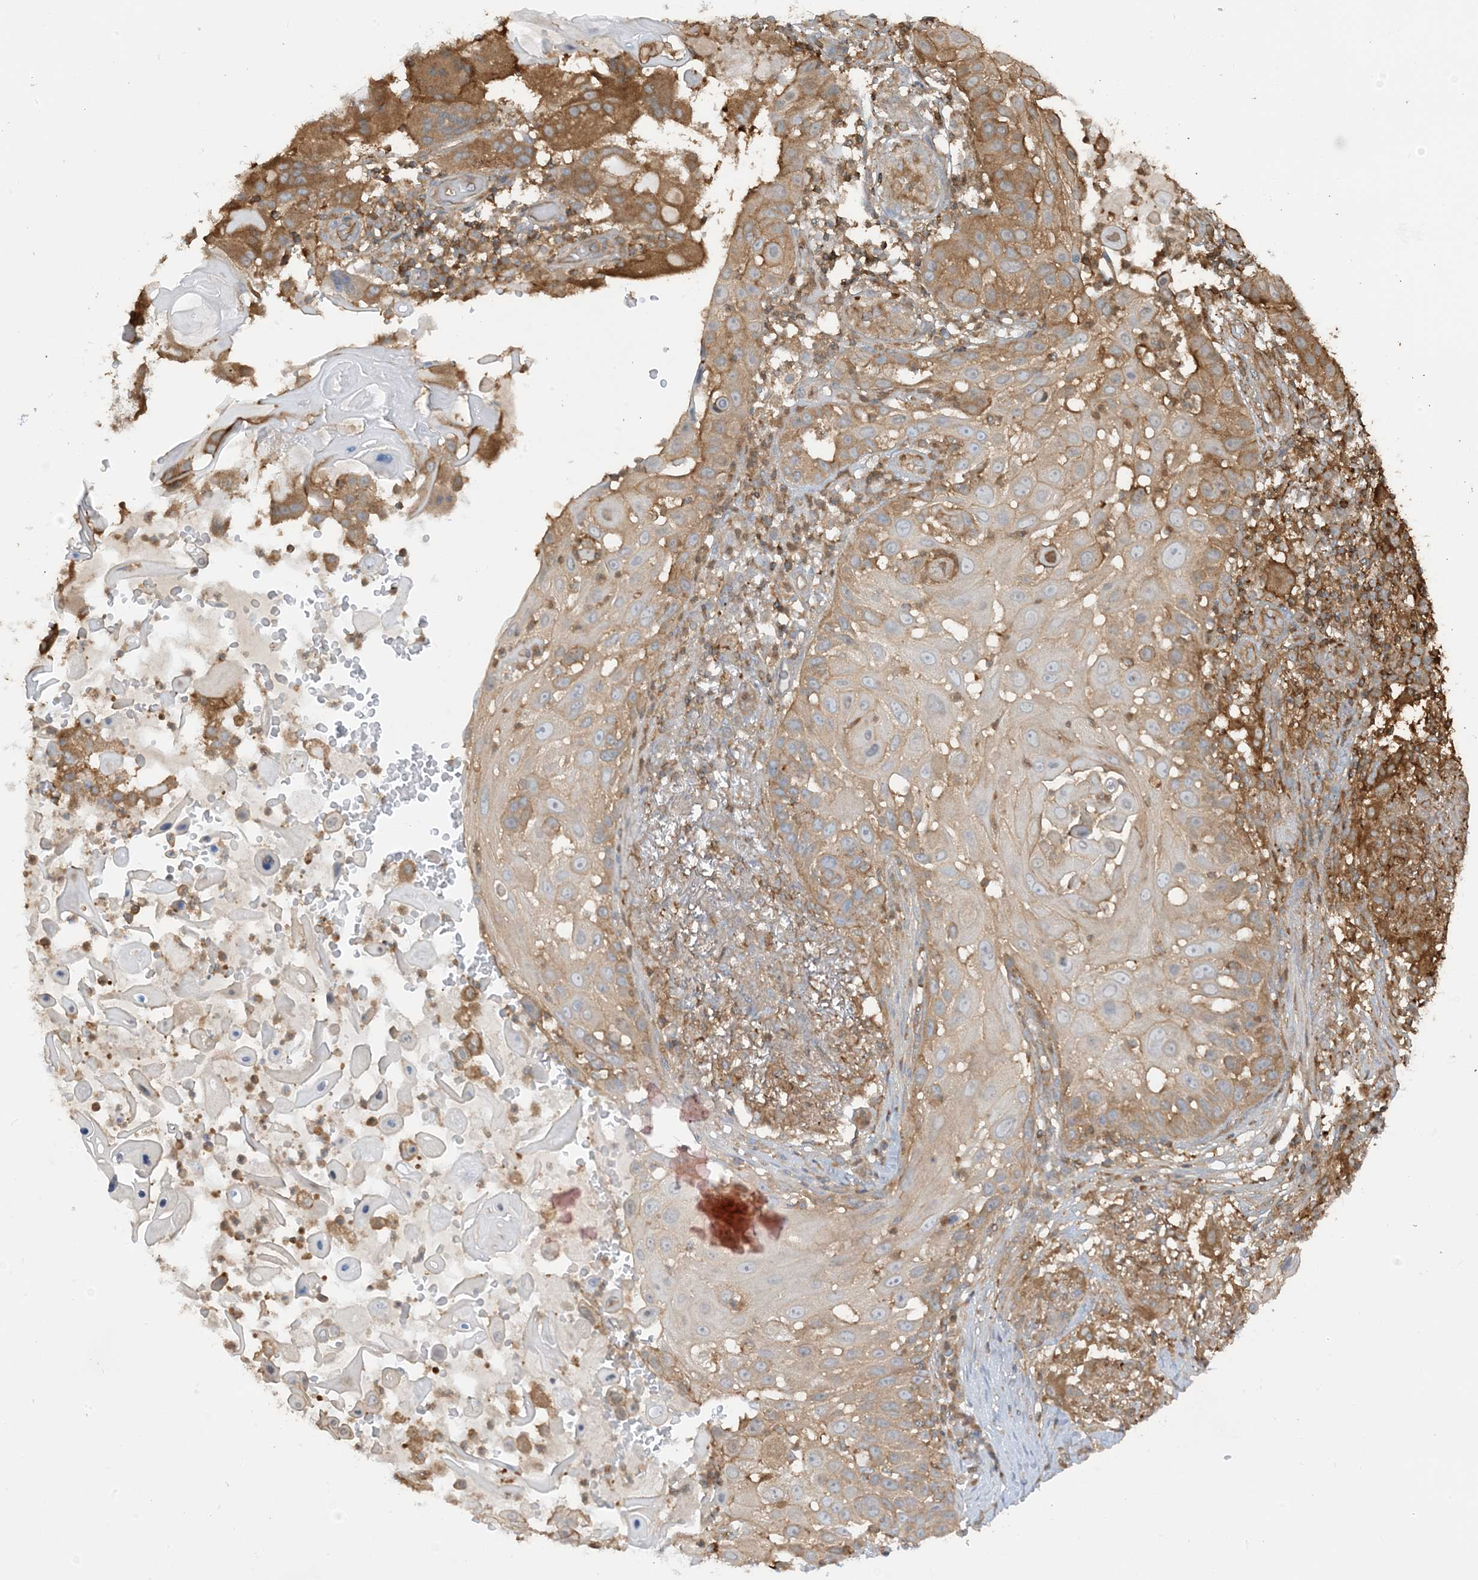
{"staining": {"intensity": "moderate", "quantity": "25%-75%", "location": "cytoplasmic/membranous"}, "tissue": "skin cancer", "cell_type": "Tumor cells", "image_type": "cancer", "snomed": [{"axis": "morphology", "description": "Squamous cell carcinoma, NOS"}, {"axis": "topography", "description": "Skin"}], "caption": "IHC staining of squamous cell carcinoma (skin), which reveals medium levels of moderate cytoplasmic/membranous staining in approximately 25%-75% of tumor cells indicating moderate cytoplasmic/membranous protein staining. The staining was performed using DAB (brown) for protein detection and nuclei were counterstained in hematoxylin (blue).", "gene": "CAPZB", "patient": {"sex": "female", "age": 44}}